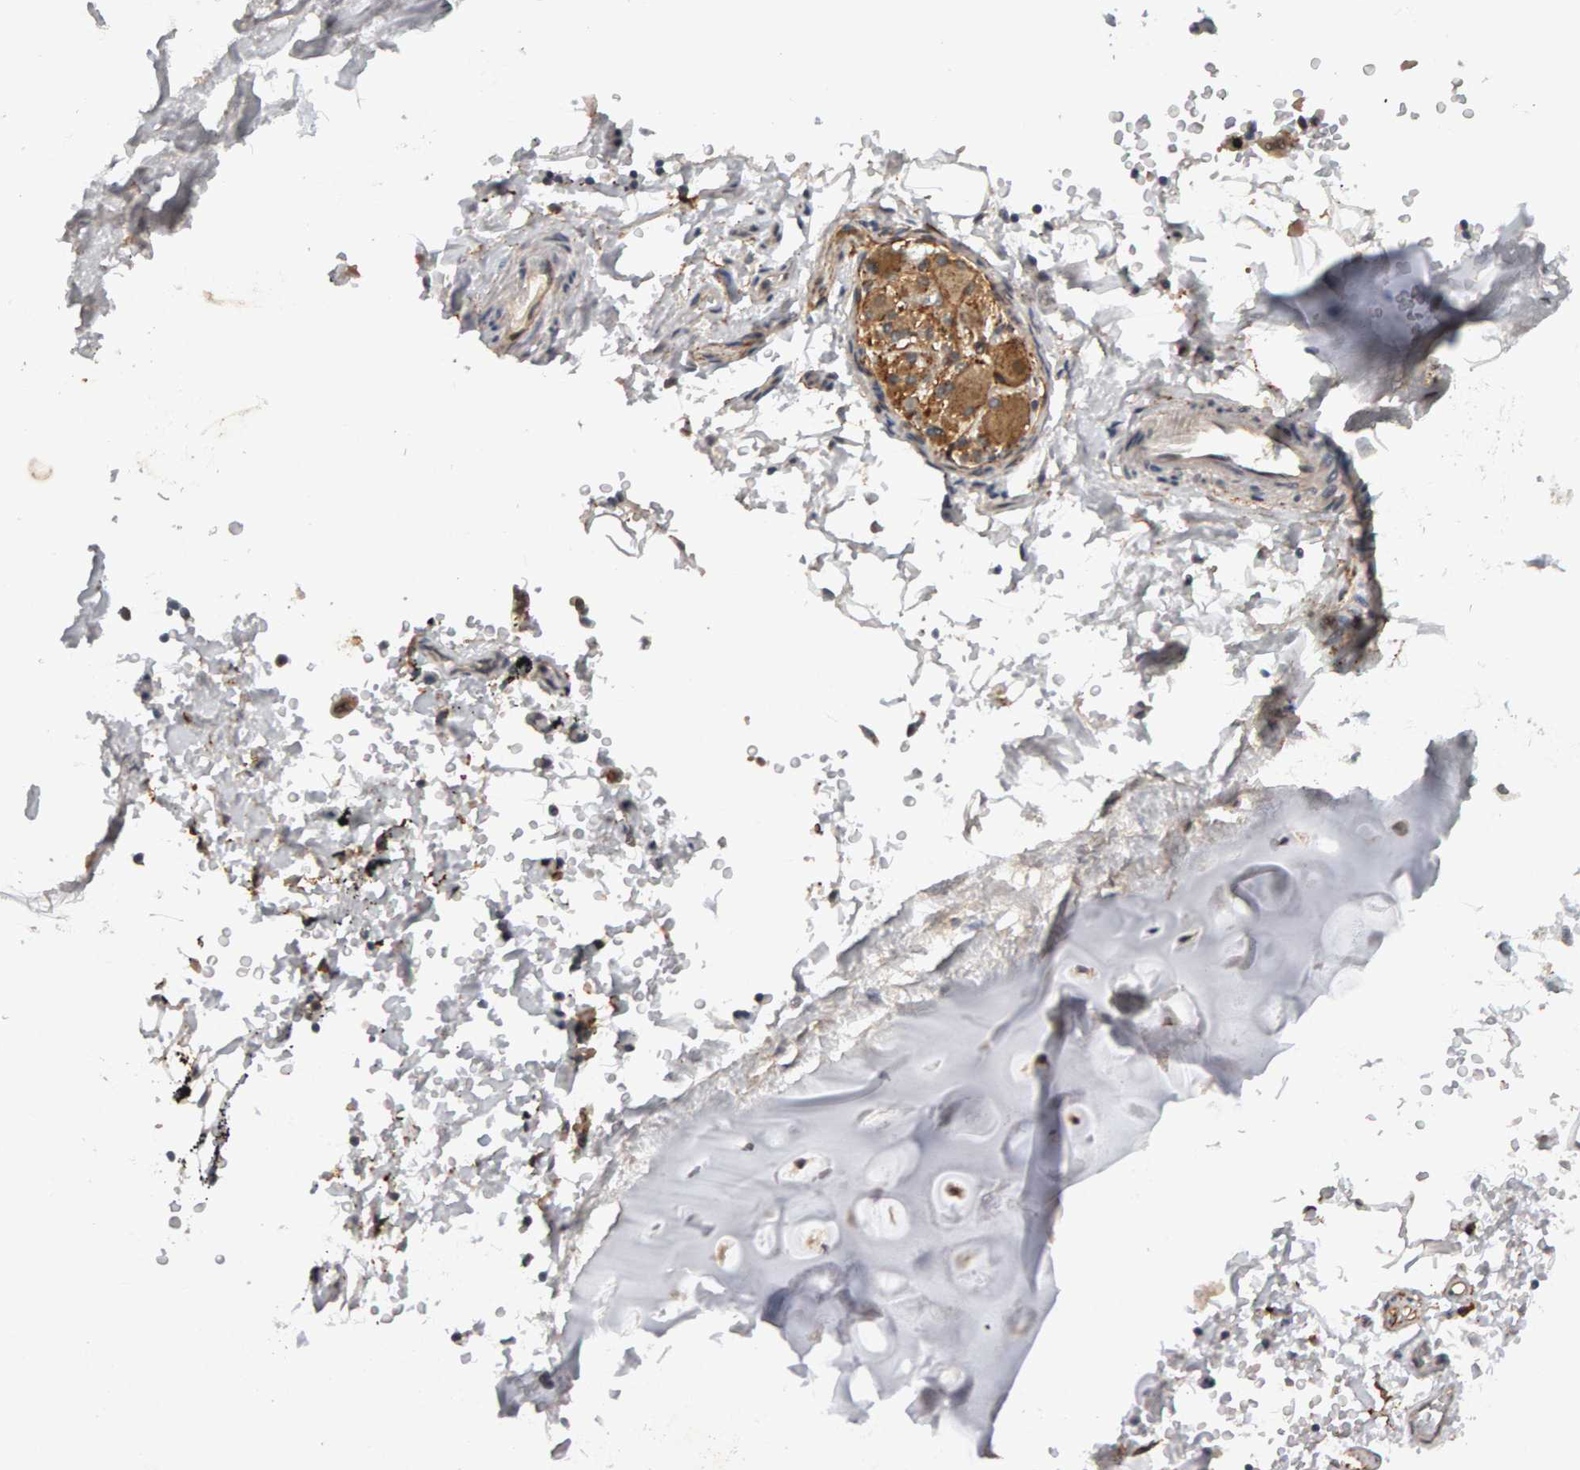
{"staining": {"intensity": "moderate", "quantity": "25%-75%", "location": "cytoplasmic/membranous"}, "tissue": "adipose tissue", "cell_type": "Adipocytes", "image_type": "normal", "snomed": [{"axis": "morphology", "description": "Normal tissue, NOS"}, {"axis": "topography", "description": "Cartilage tissue"}, {"axis": "topography", "description": "Lung"}], "caption": "The image demonstrates staining of unremarkable adipose tissue, revealing moderate cytoplasmic/membranous protein staining (brown color) within adipocytes. (DAB IHC, brown staining for protein, blue staining for nuclei).", "gene": "CDCA5", "patient": {"sex": "female", "age": 77}}